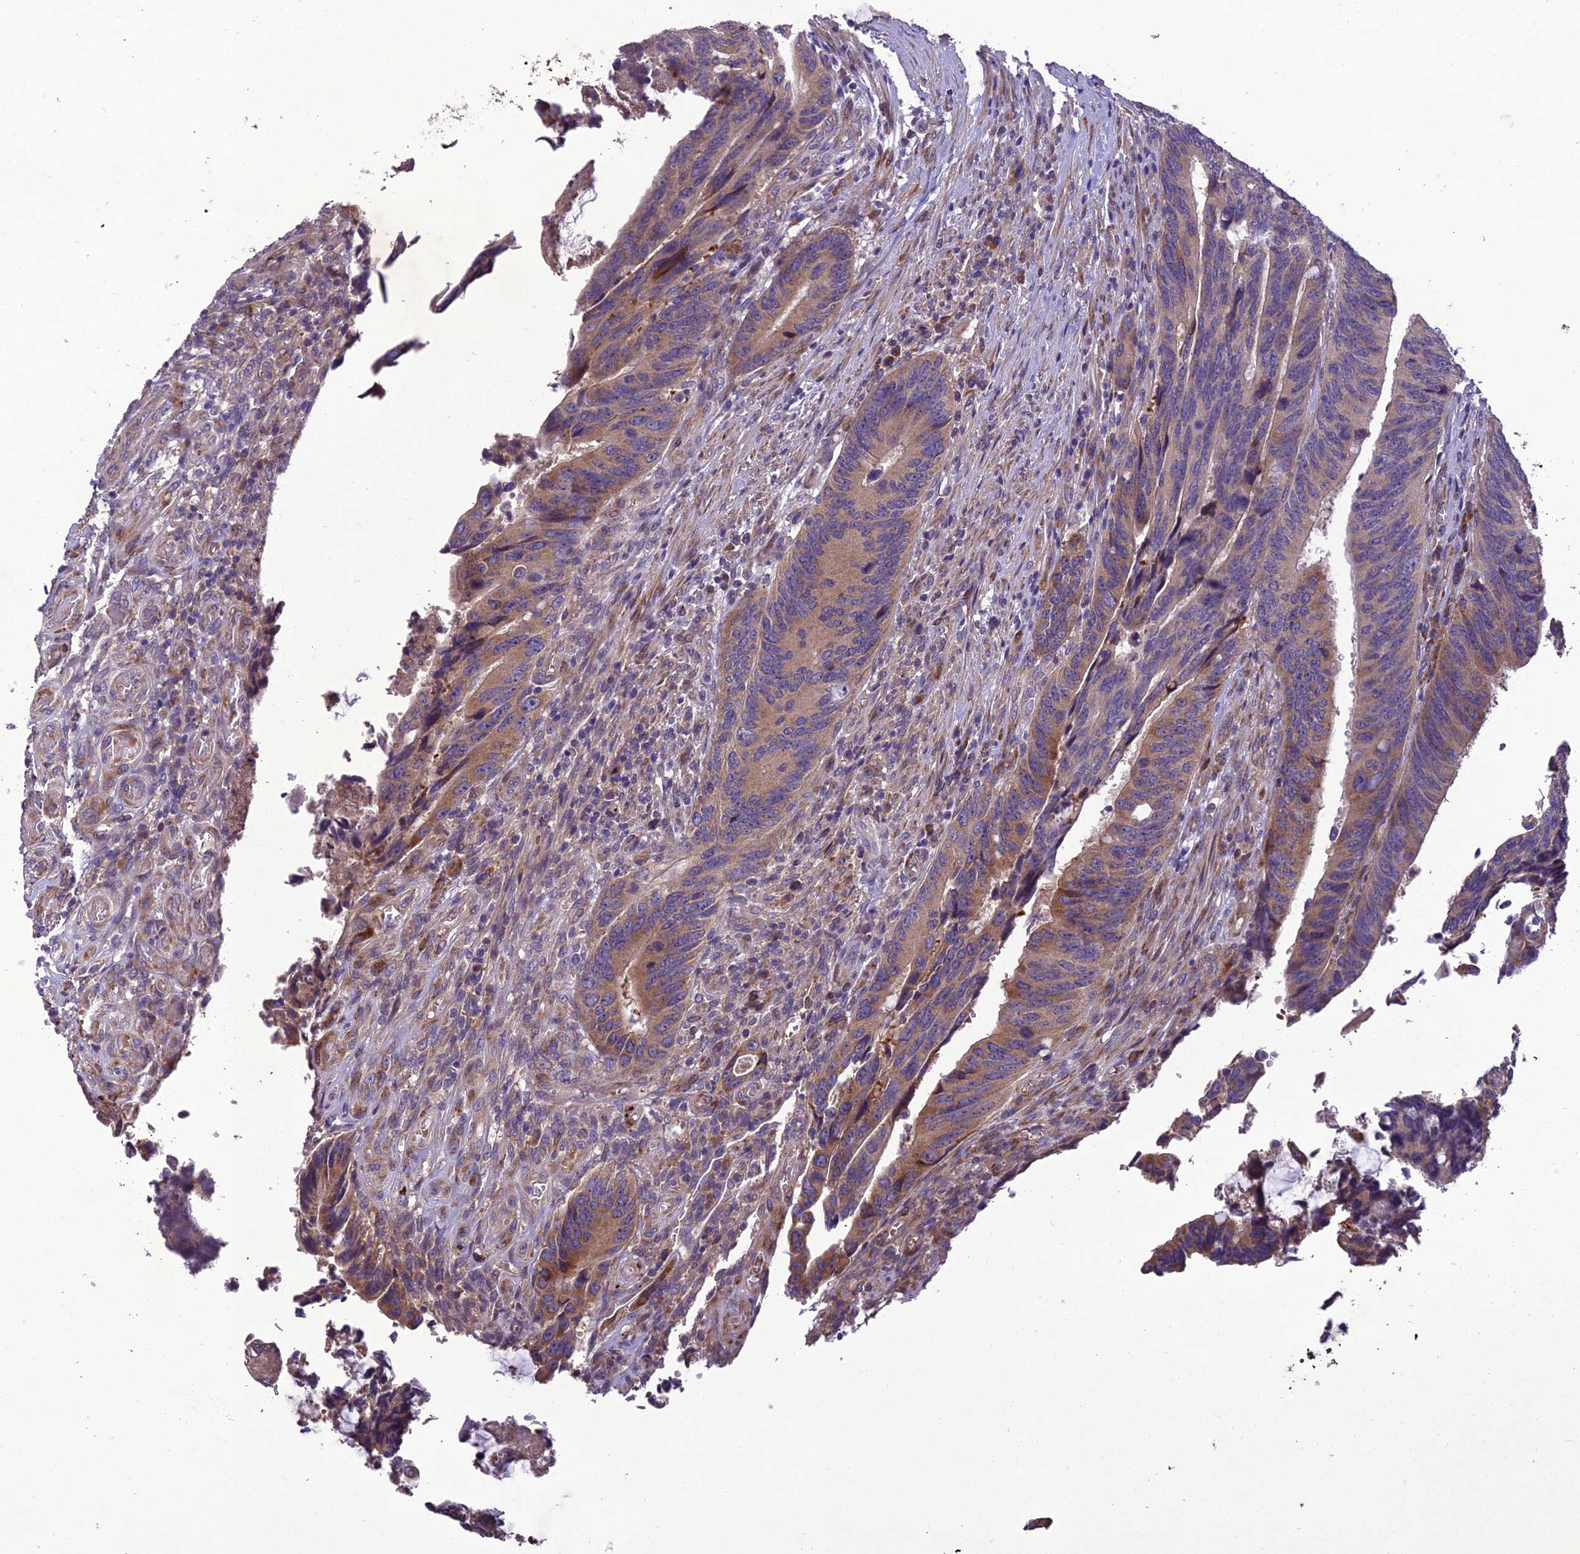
{"staining": {"intensity": "weak", "quantity": ">75%", "location": "cytoplasmic/membranous"}, "tissue": "colorectal cancer", "cell_type": "Tumor cells", "image_type": "cancer", "snomed": [{"axis": "morphology", "description": "Adenocarcinoma, NOS"}, {"axis": "topography", "description": "Colon"}], "caption": "Human colorectal adenocarcinoma stained with a protein marker displays weak staining in tumor cells.", "gene": "CENPL", "patient": {"sex": "male", "age": 87}}